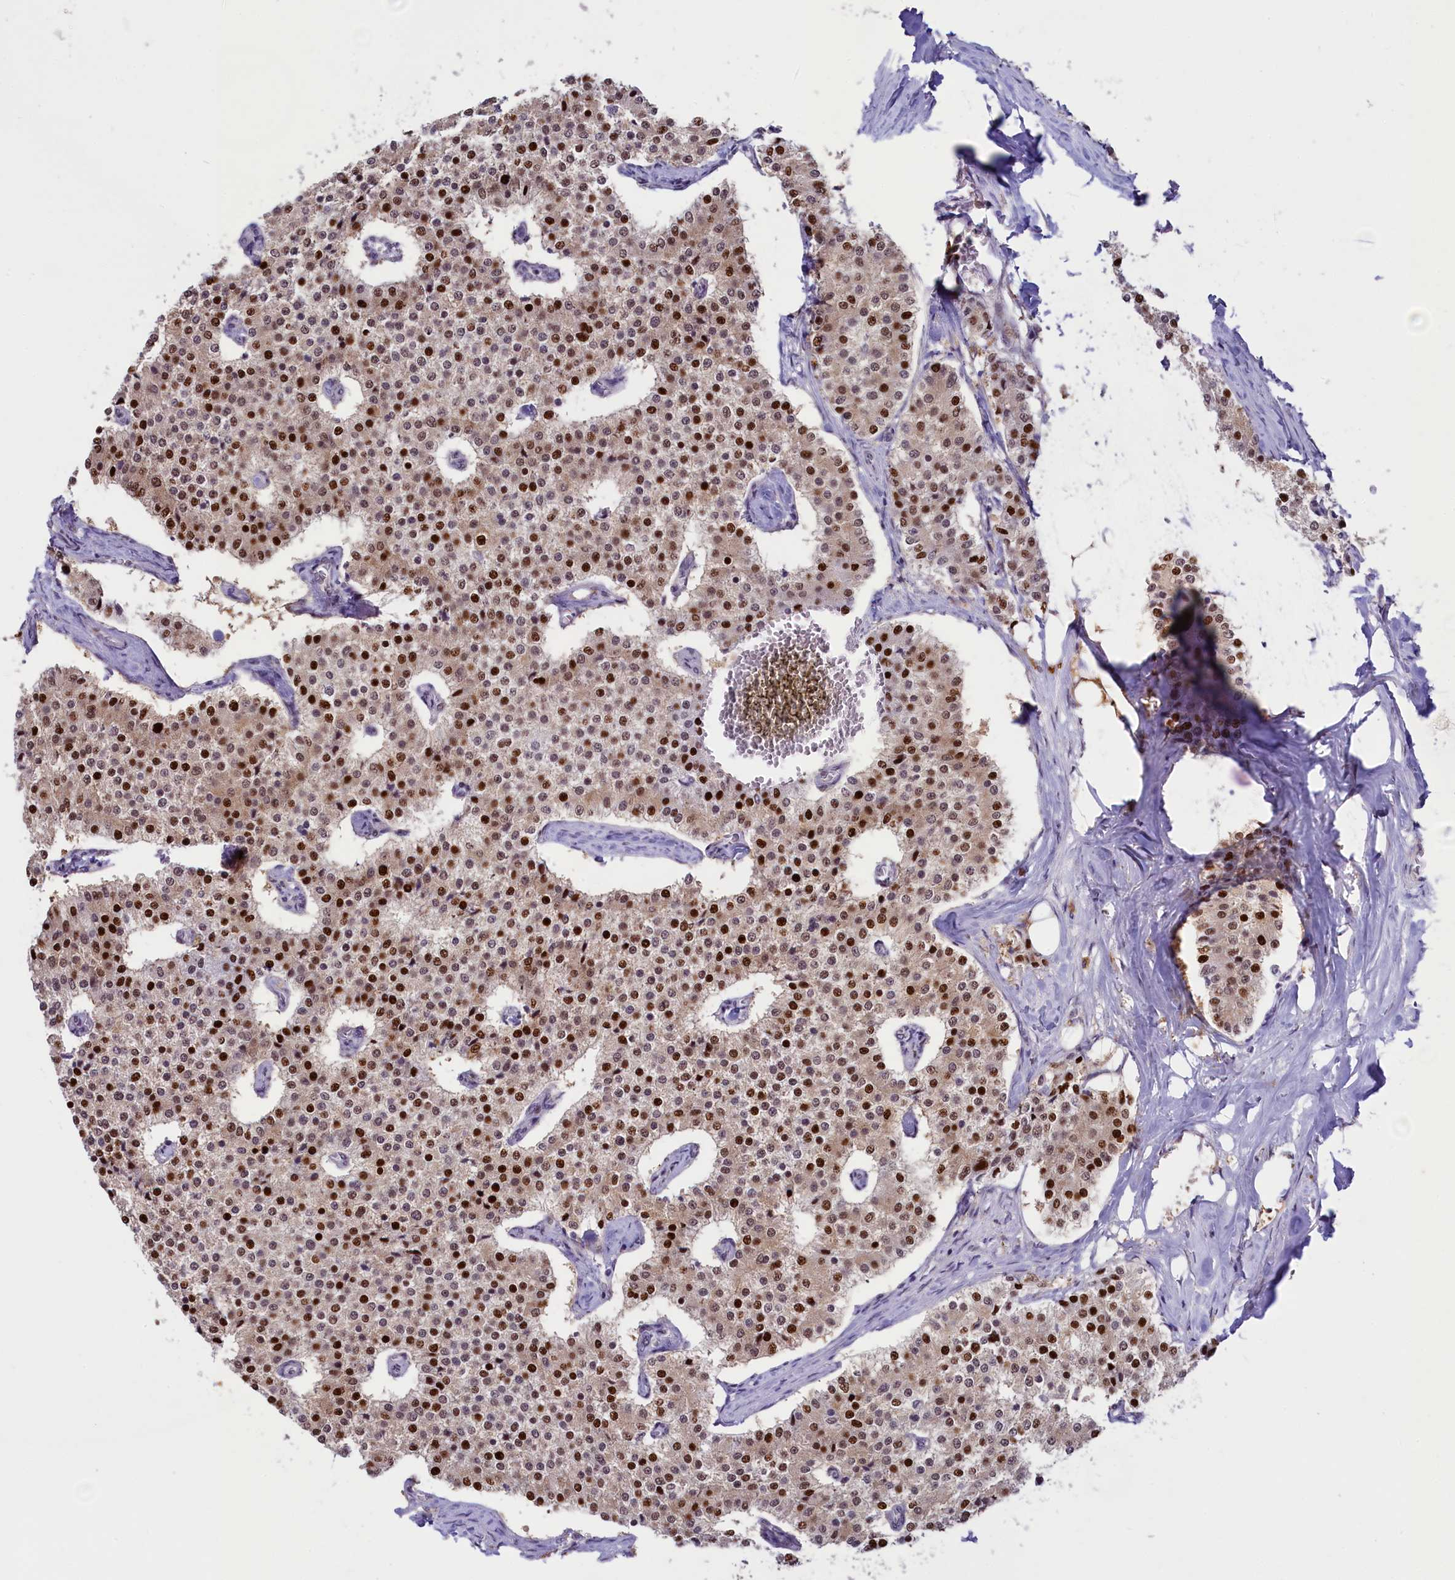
{"staining": {"intensity": "strong", "quantity": ">75%", "location": "nuclear"}, "tissue": "carcinoid", "cell_type": "Tumor cells", "image_type": "cancer", "snomed": [{"axis": "morphology", "description": "Carcinoid, malignant, NOS"}, {"axis": "topography", "description": "Colon"}], "caption": "Immunohistochemical staining of human carcinoid exhibits high levels of strong nuclear protein staining in approximately >75% of tumor cells.", "gene": "ANKS3", "patient": {"sex": "female", "age": 52}}